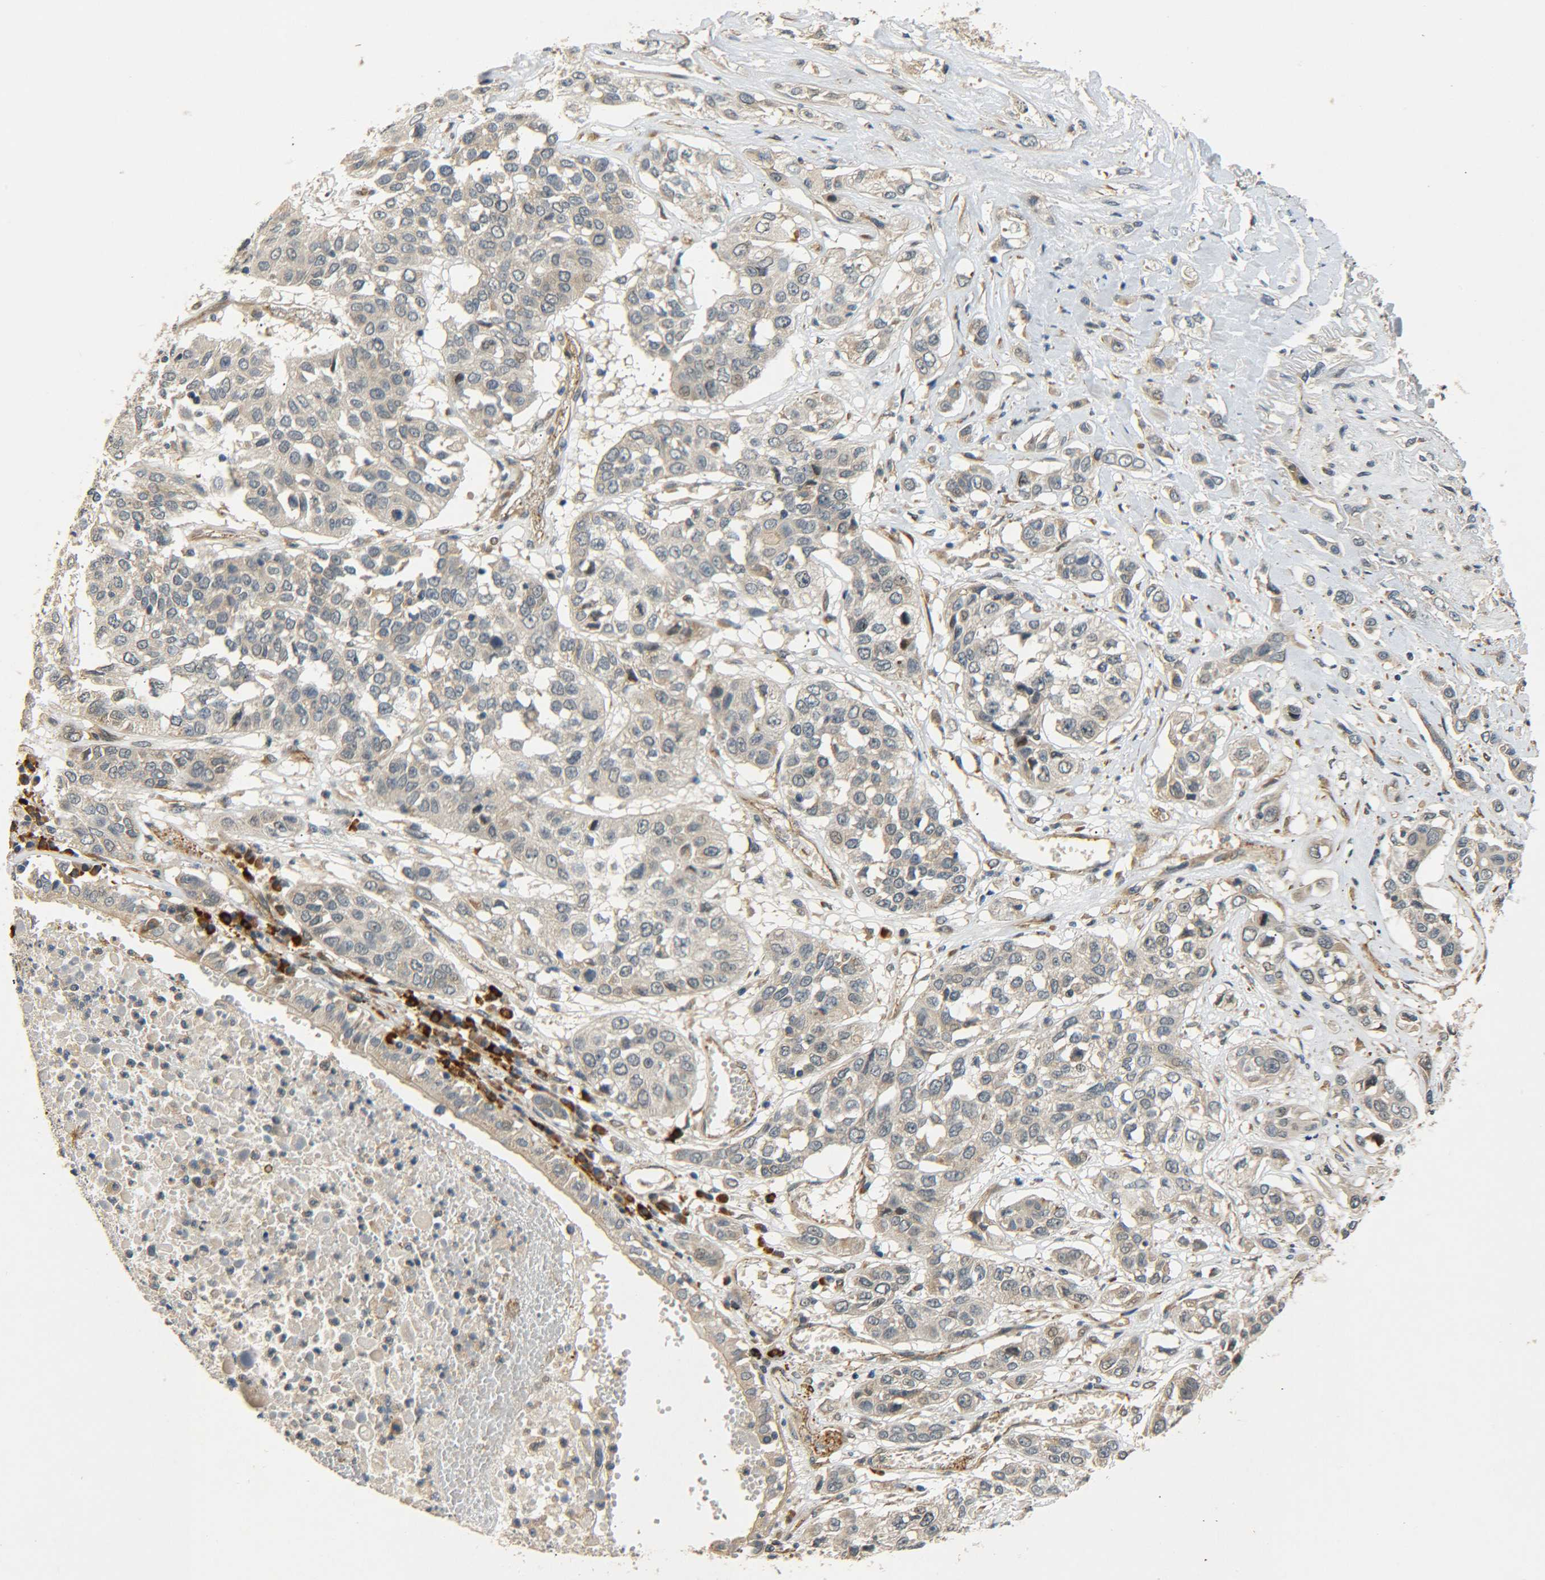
{"staining": {"intensity": "negative", "quantity": "none", "location": "none"}, "tissue": "lung cancer", "cell_type": "Tumor cells", "image_type": "cancer", "snomed": [{"axis": "morphology", "description": "Squamous cell carcinoma, NOS"}, {"axis": "topography", "description": "Lung"}], "caption": "This is an immunohistochemistry histopathology image of lung squamous cell carcinoma. There is no staining in tumor cells.", "gene": "MEIS1", "patient": {"sex": "male", "age": 71}}